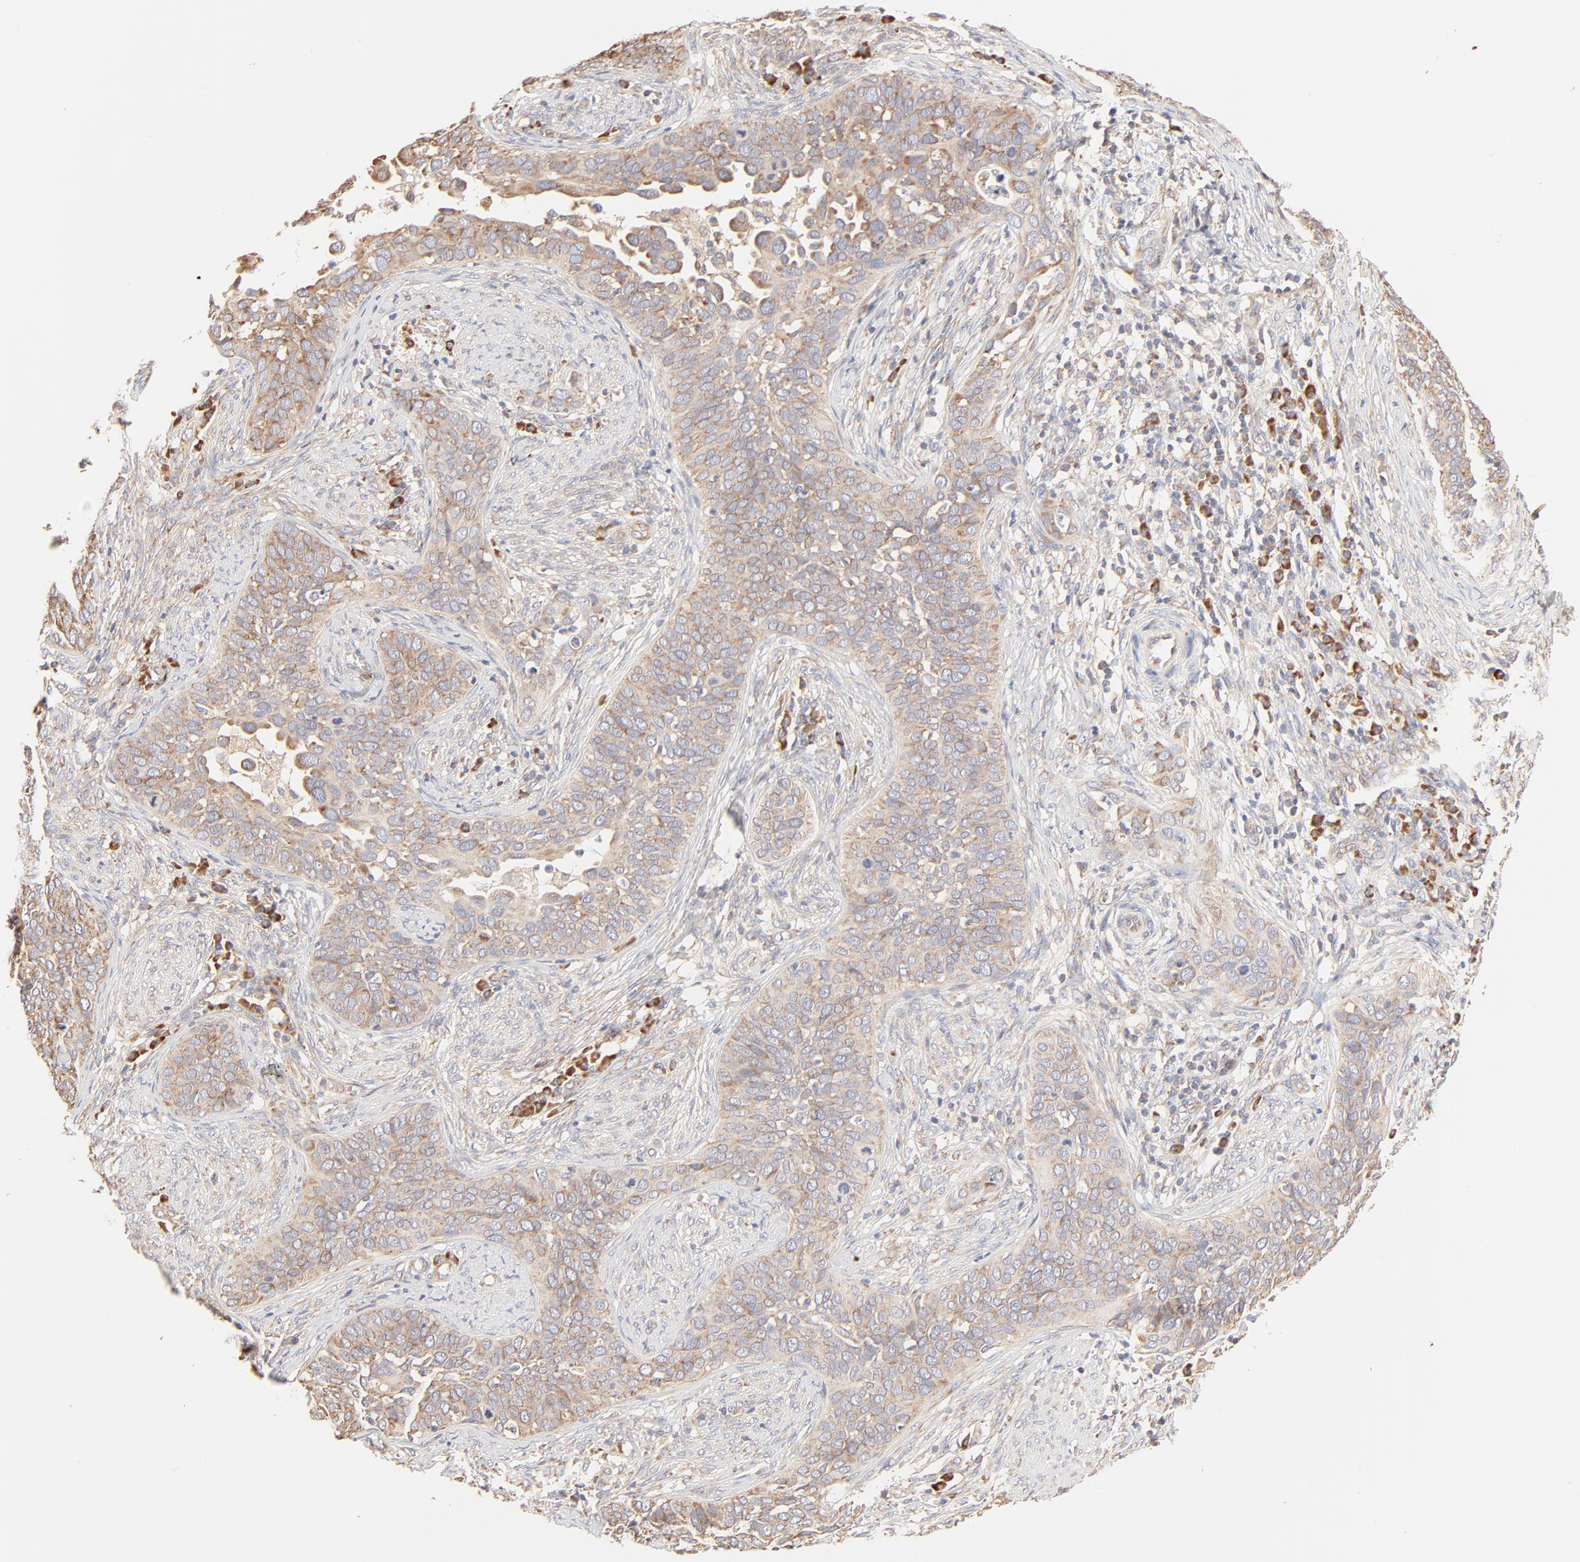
{"staining": {"intensity": "weak", "quantity": ">75%", "location": "cytoplasmic/membranous"}, "tissue": "cervical cancer", "cell_type": "Tumor cells", "image_type": "cancer", "snomed": [{"axis": "morphology", "description": "Squamous cell carcinoma, NOS"}, {"axis": "topography", "description": "Cervix"}], "caption": "A high-resolution photomicrograph shows immunohistochemistry staining of squamous cell carcinoma (cervical), which reveals weak cytoplasmic/membranous staining in about >75% of tumor cells.", "gene": "RPS20", "patient": {"sex": "female", "age": 31}}